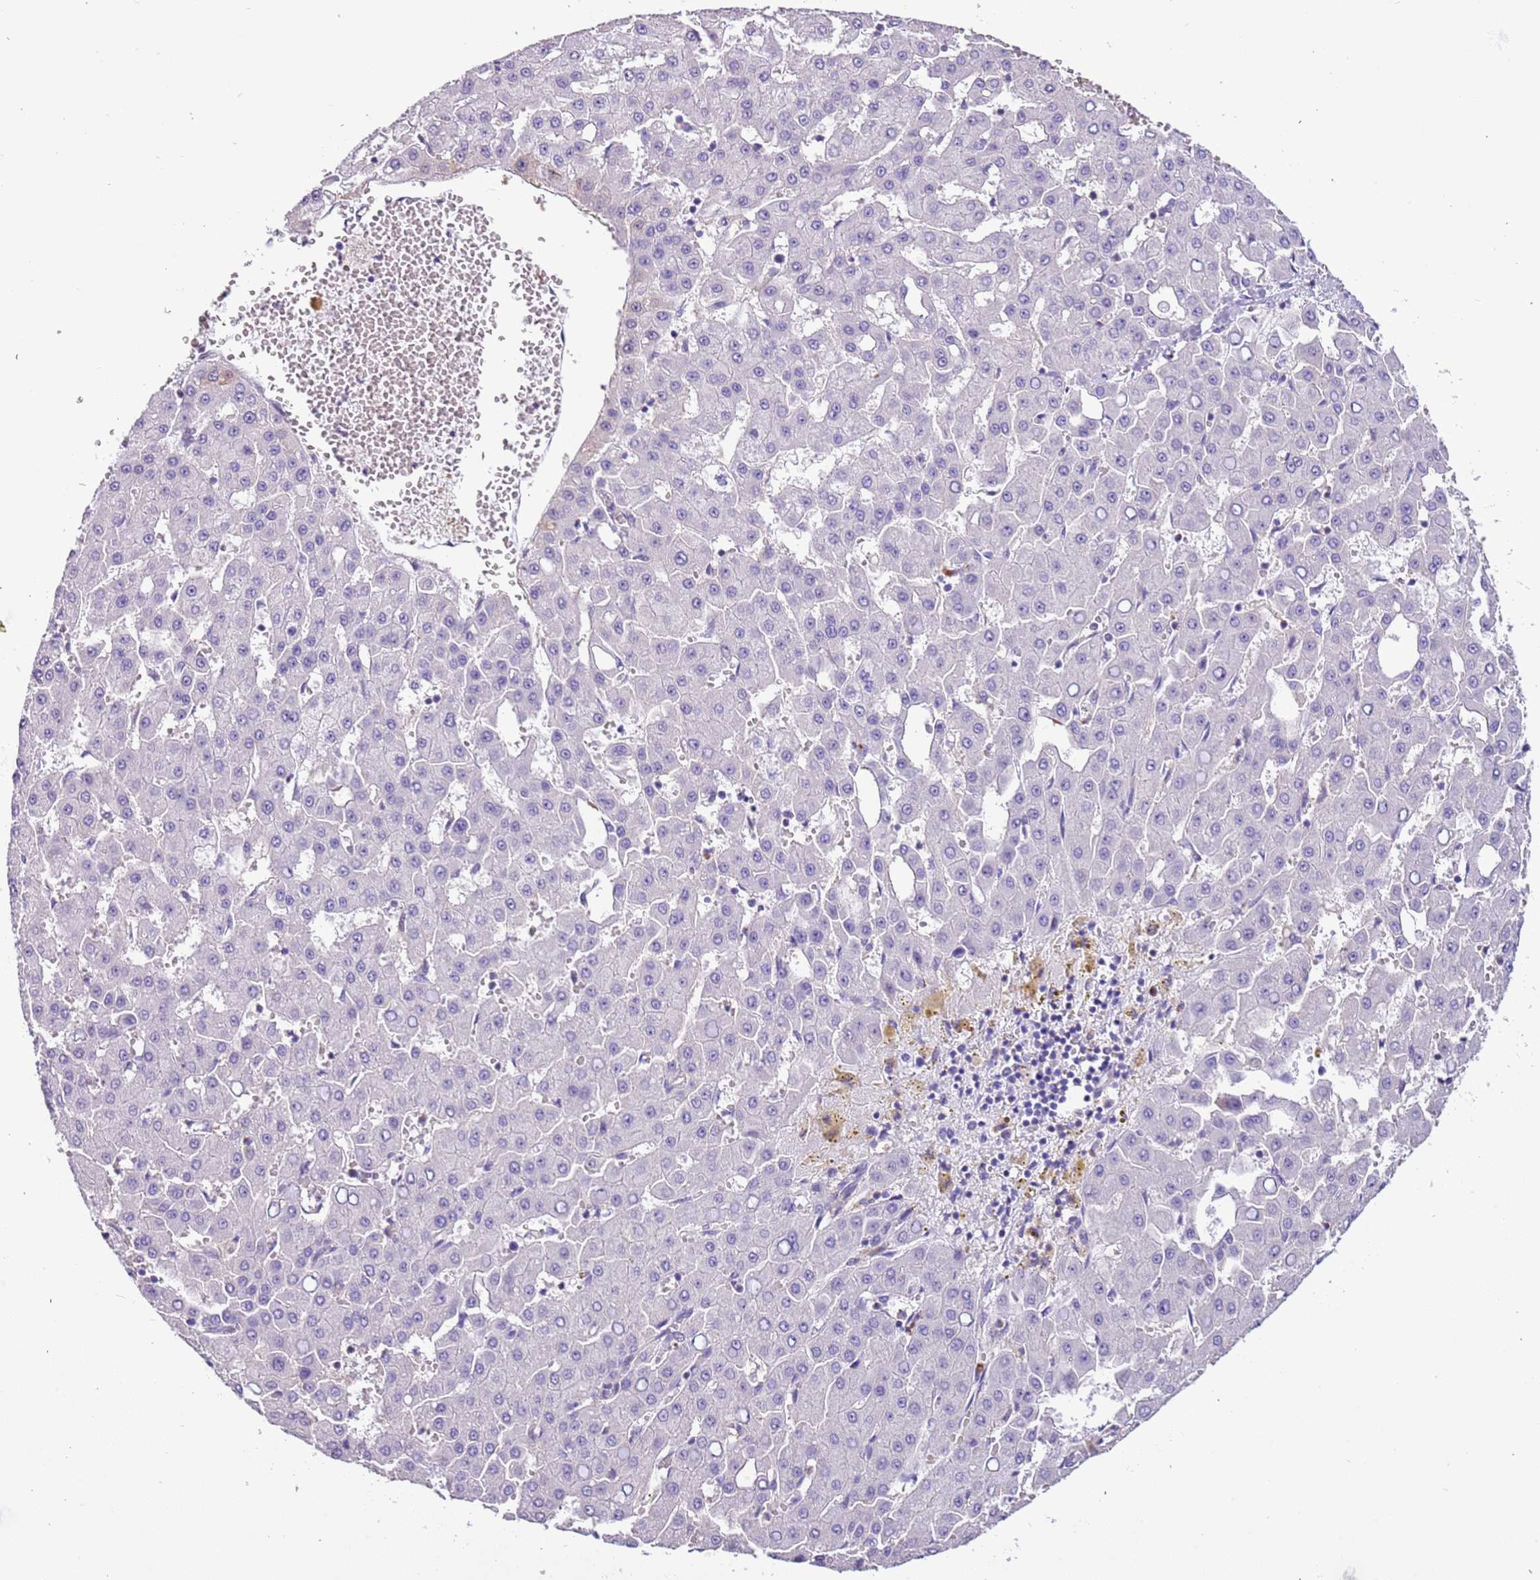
{"staining": {"intensity": "weak", "quantity": "25%-75%", "location": "cytoplasmic/membranous"}, "tissue": "liver cancer", "cell_type": "Tumor cells", "image_type": "cancer", "snomed": [{"axis": "morphology", "description": "Carcinoma, Hepatocellular, NOS"}, {"axis": "topography", "description": "Liver"}], "caption": "Immunohistochemical staining of liver cancer (hepatocellular carcinoma) exhibits low levels of weak cytoplasmic/membranous staining in about 25%-75% of tumor cells. The staining was performed using DAB to visualize the protein expression in brown, while the nuclei were stained in blue with hematoxylin (Magnification: 20x).", "gene": "PCGF2", "patient": {"sex": "male", "age": 47}}